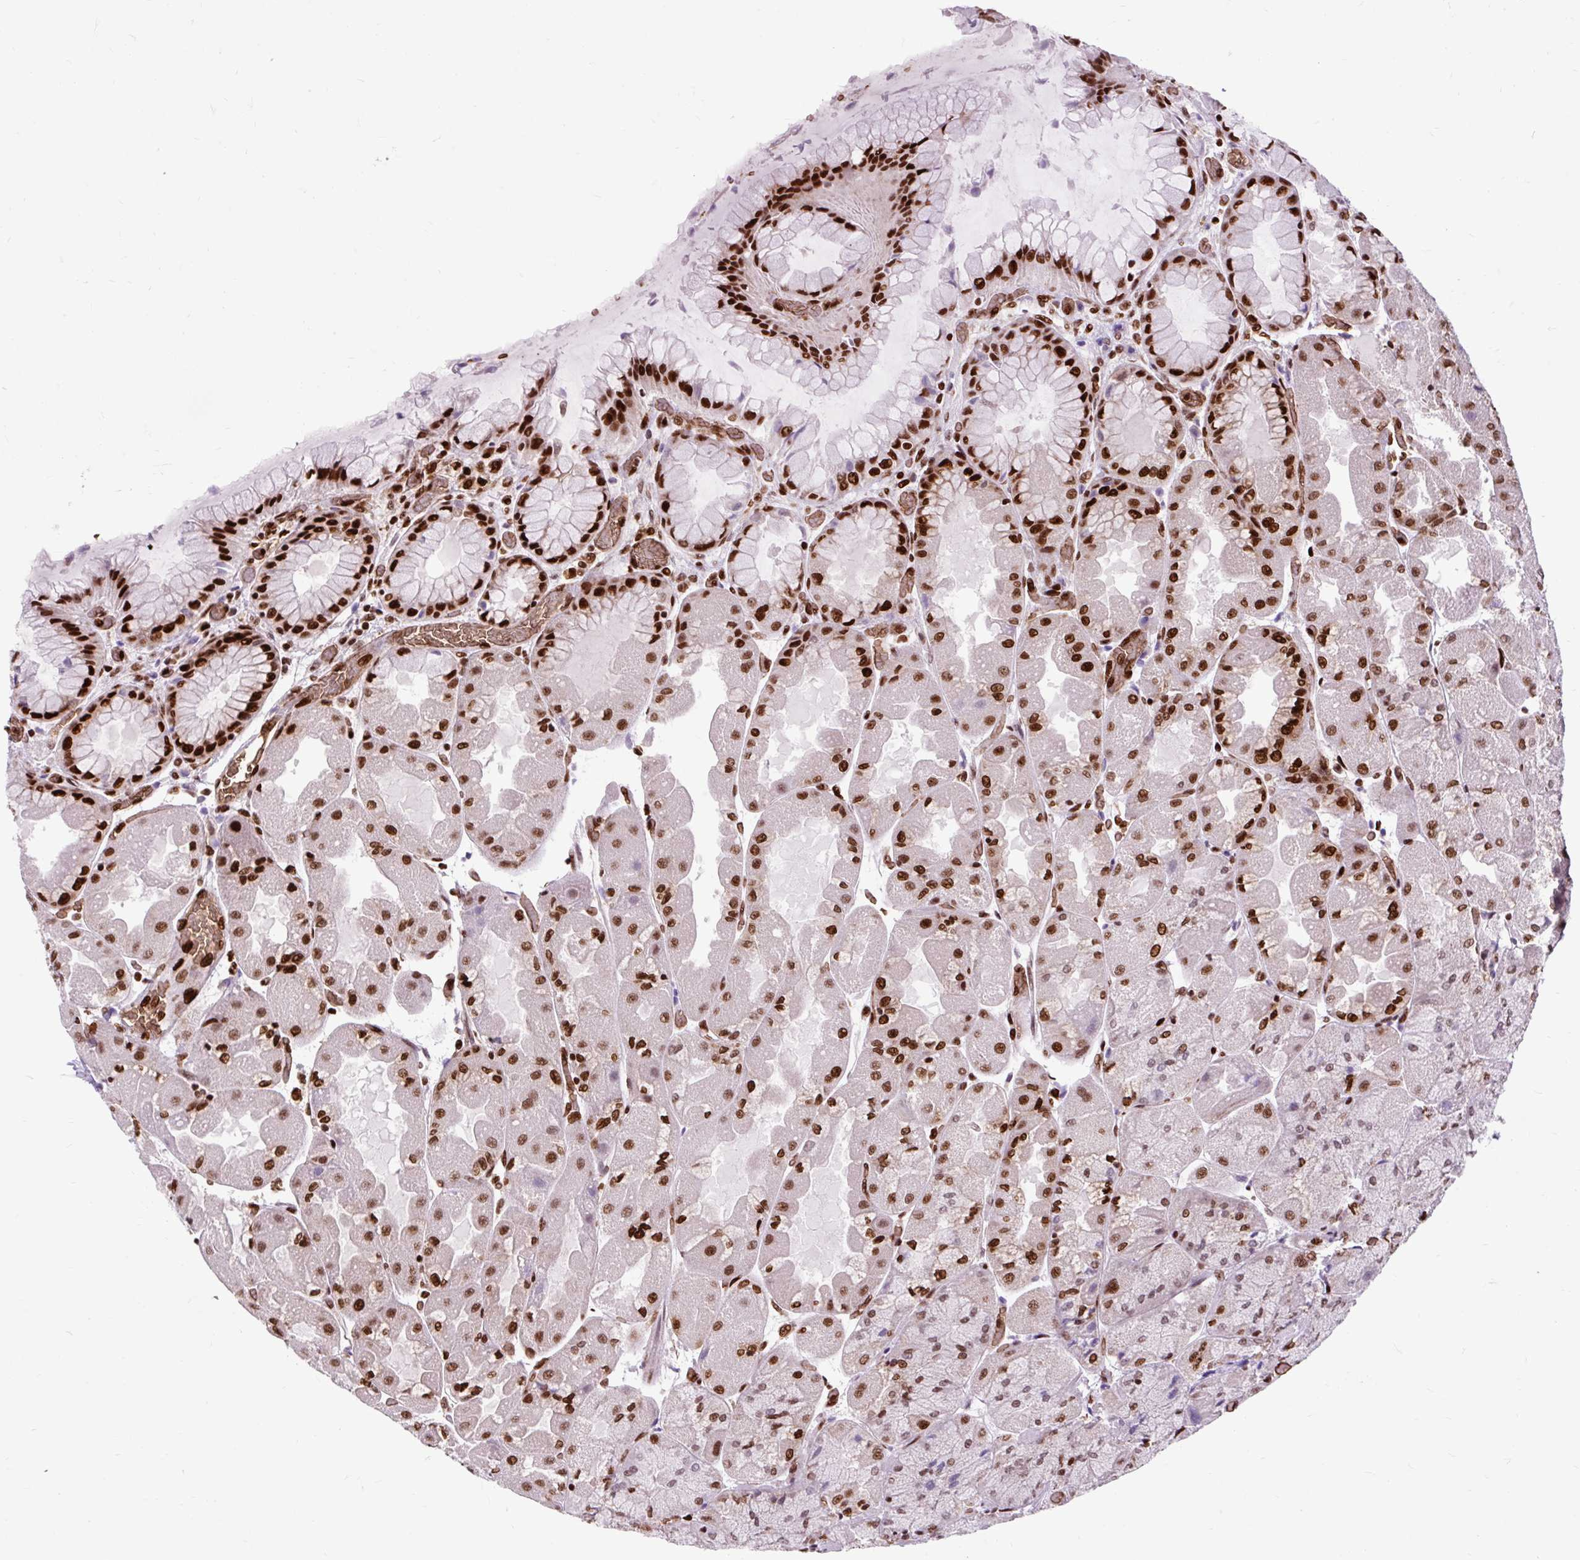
{"staining": {"intensity": "strong", "quantity": ">75%", "location": "nuclear"}, "tissue": "stomach", "cell_type": "Glandular cells", "image_type": "normal", "snomed": [{"axis": "morphology", "description": "Normal tissue, NOS"}, {"axis": "topography", "description": "Stomach"}], "caption": "Glandular cells reveal high levels of strong nuclear expression in about >75% of cells in benign stomach.", "gene": "FUS", "patient": {"sex": "female", "age": 61}}